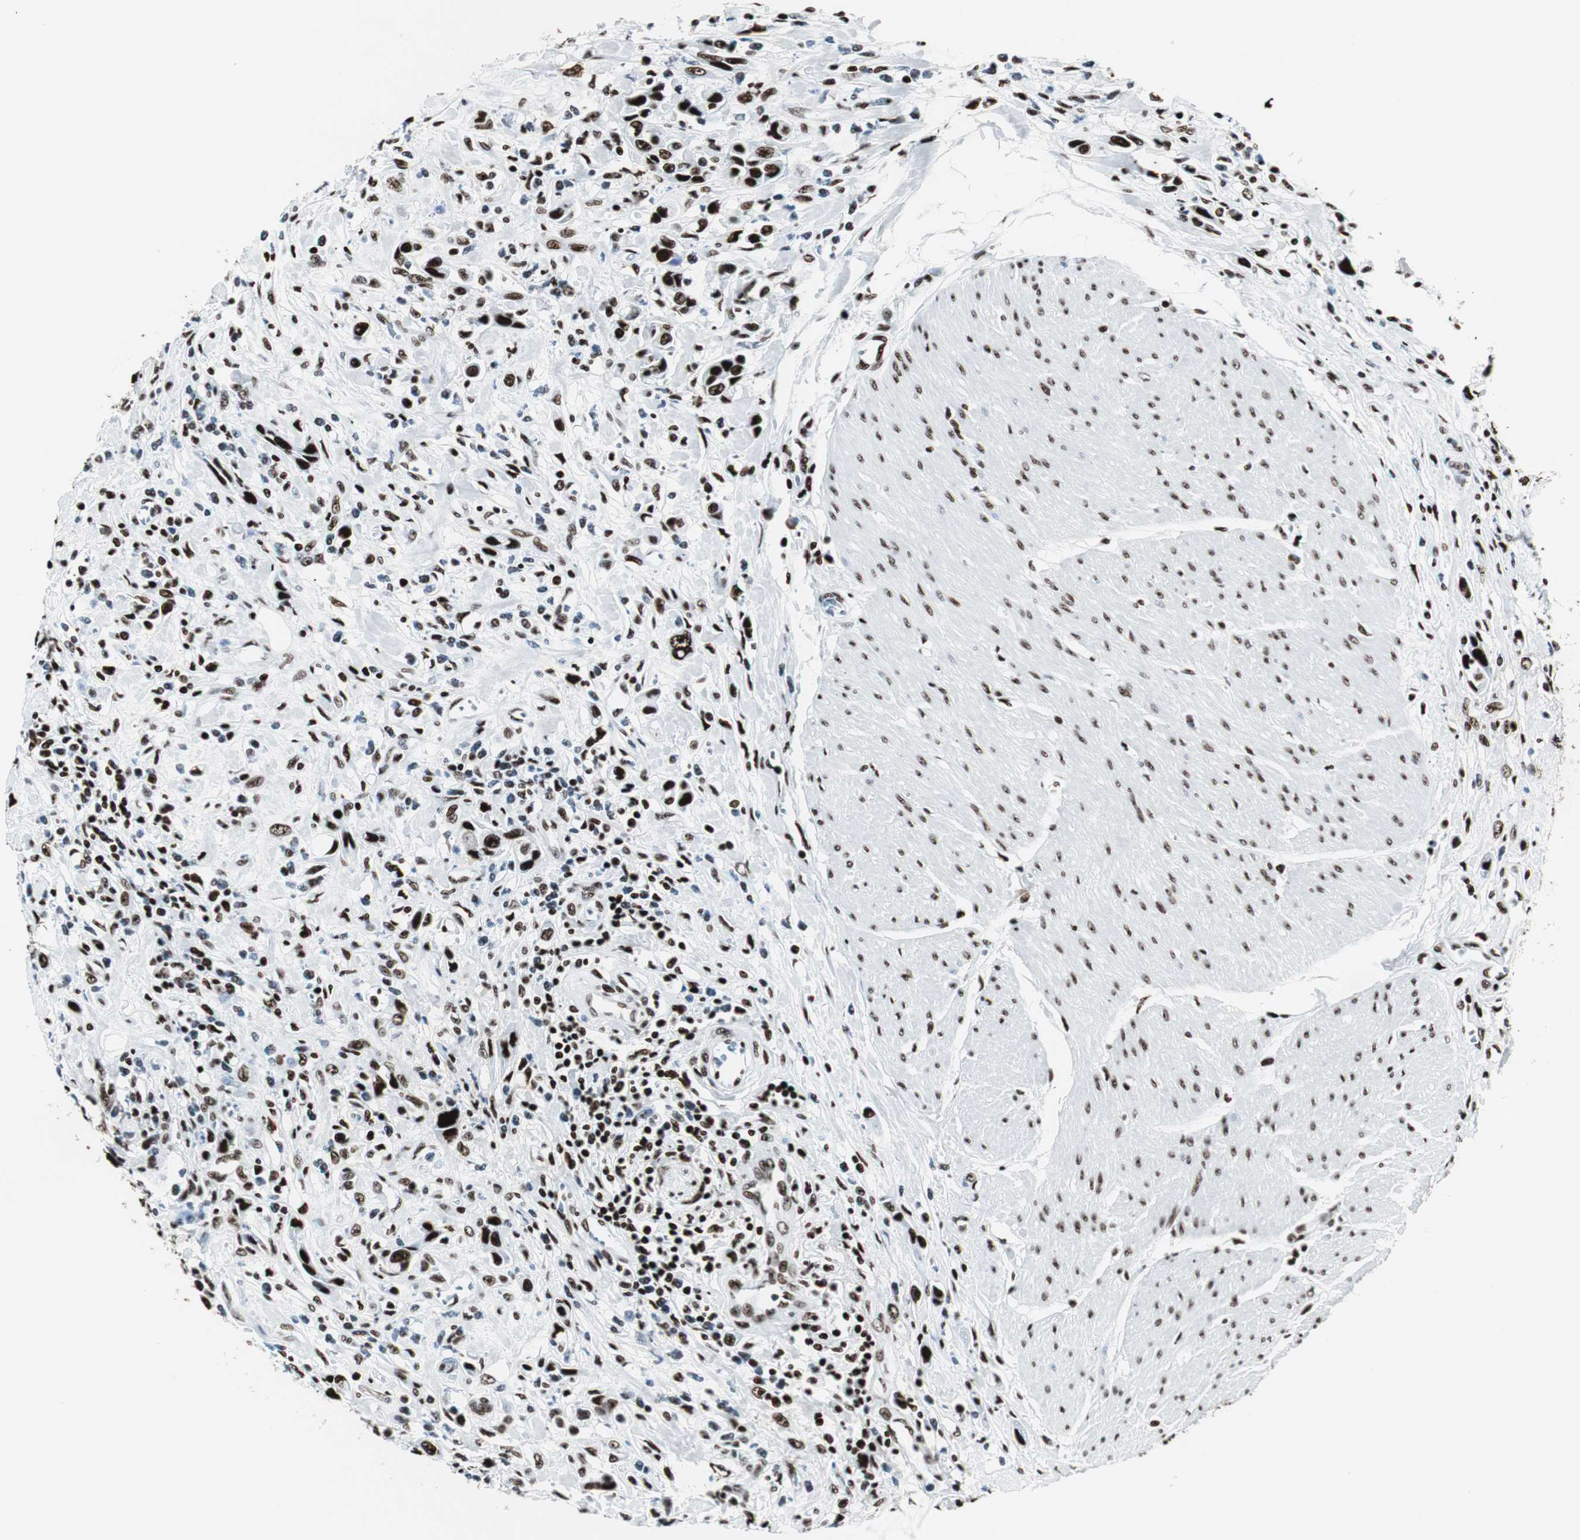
{"staining": {"intensity": "strong", "quantity": ">75%", "location": "nuclear"}, "tissue": "urothelial cancer", "cell_type": "Tumor cells", "image_type": "cancer", "snomed": [{"axis": "morphology", "description": "Urothelial carcinoma, High grade"}, {"axis": "topography", "description": "Urinary bladder"}], "caption": "This is a photomicrograph of immunohistochemistry (IHC) staining of urothelial cancer, which shows strong staining in the nuclear of tumor cells.", "gene": "NCL", "patient": {"sex": "male", "age": 50}}